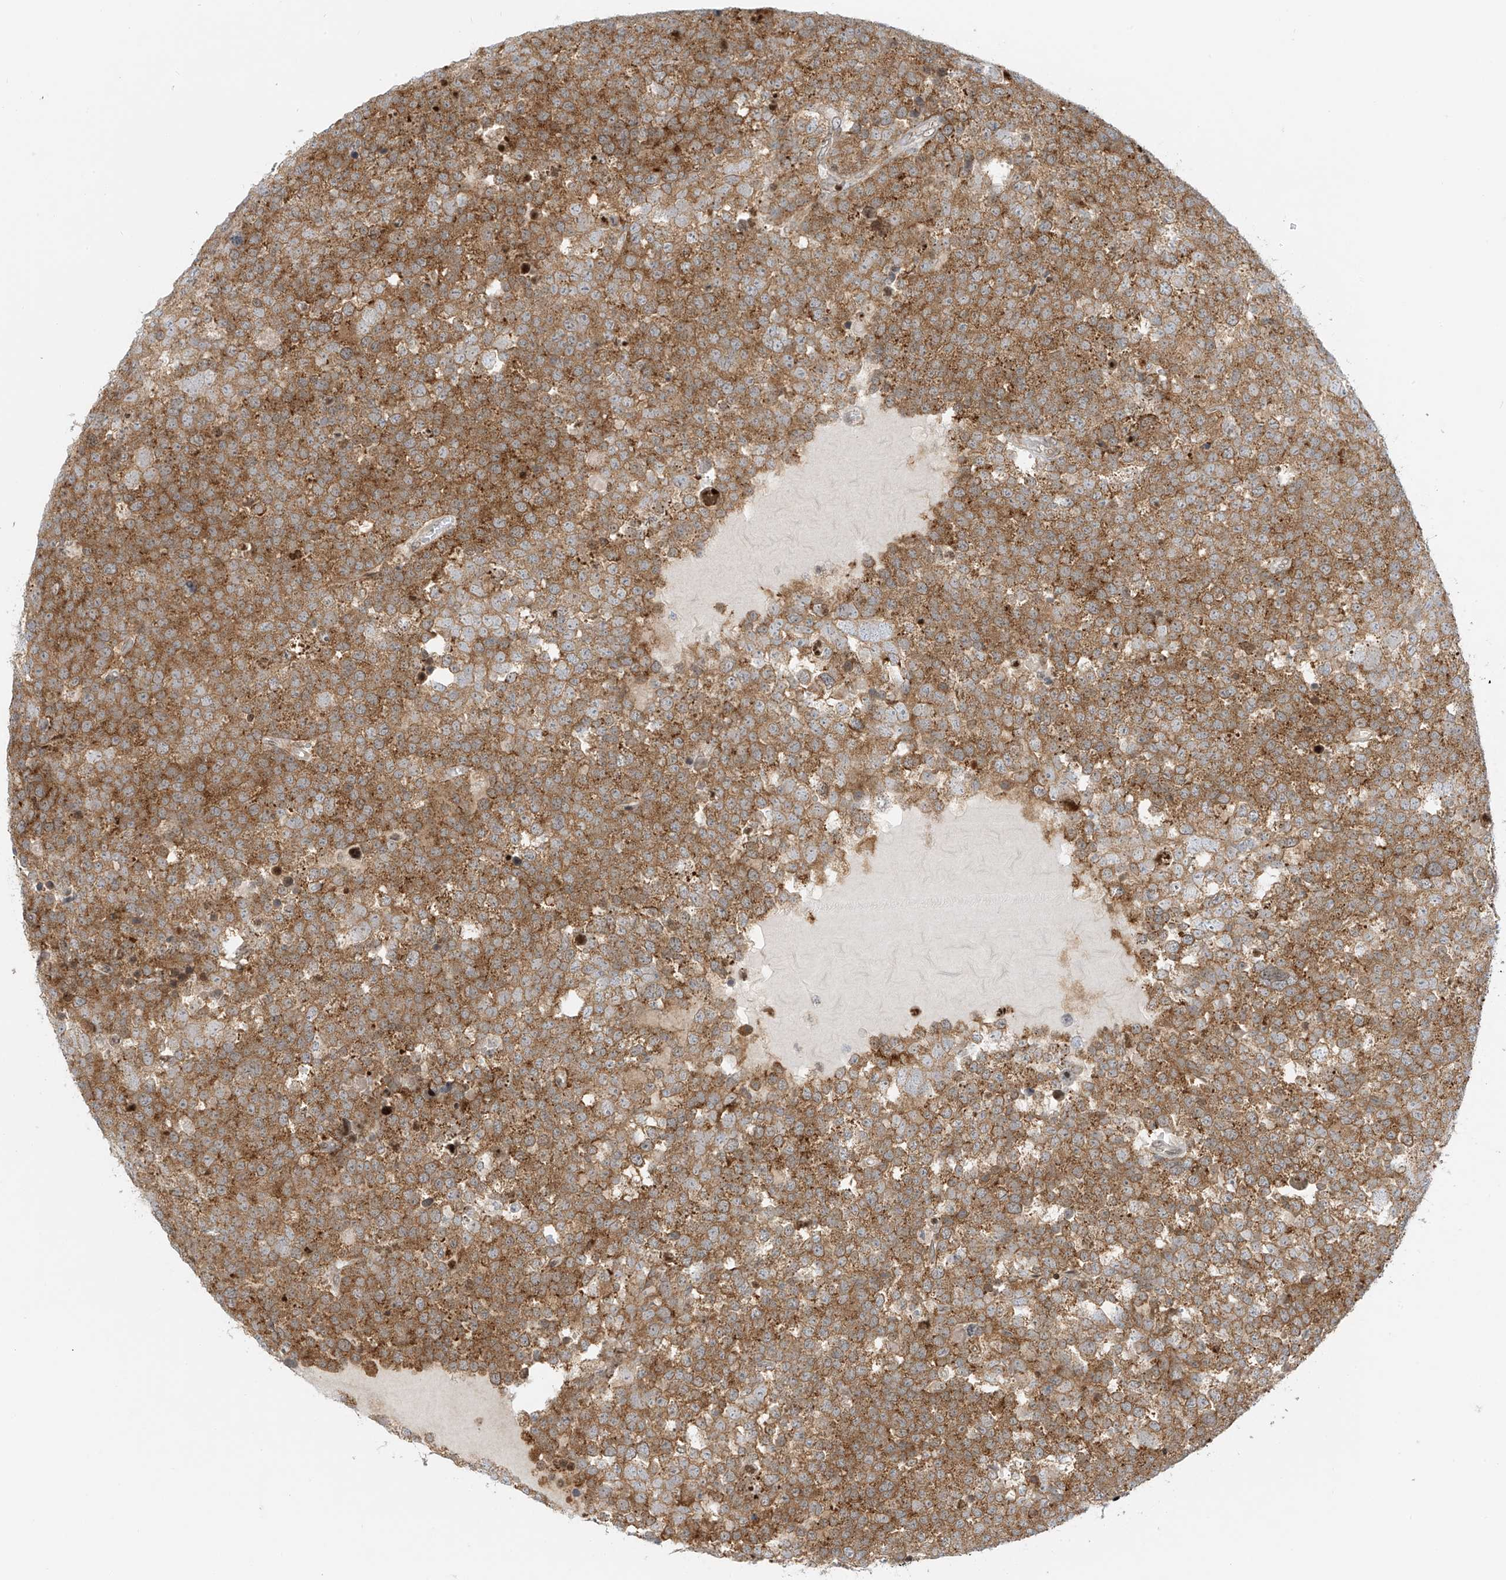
{"staining": {"intensity": "moderate", "quantity": ">75%", "location": "cytoplasmic/membranous"}, "tissue": "testis cancer", "cell_type": "Tumor cells", "image_type": "cancer", "snomed": [{"axis": "morphology", "description": "Seminoma, NOS"}, {"axis": "topography", "description": "Testis"}], "caption": "Approximately >75% of tumor cells in human testis cancer (seminoma) show moderate cytoplasmic/membranous protein positivity as visualized by brown immunohistochemical staining.", "gene": "EDF1", "patient": {"sex": "male", "age": 71}}